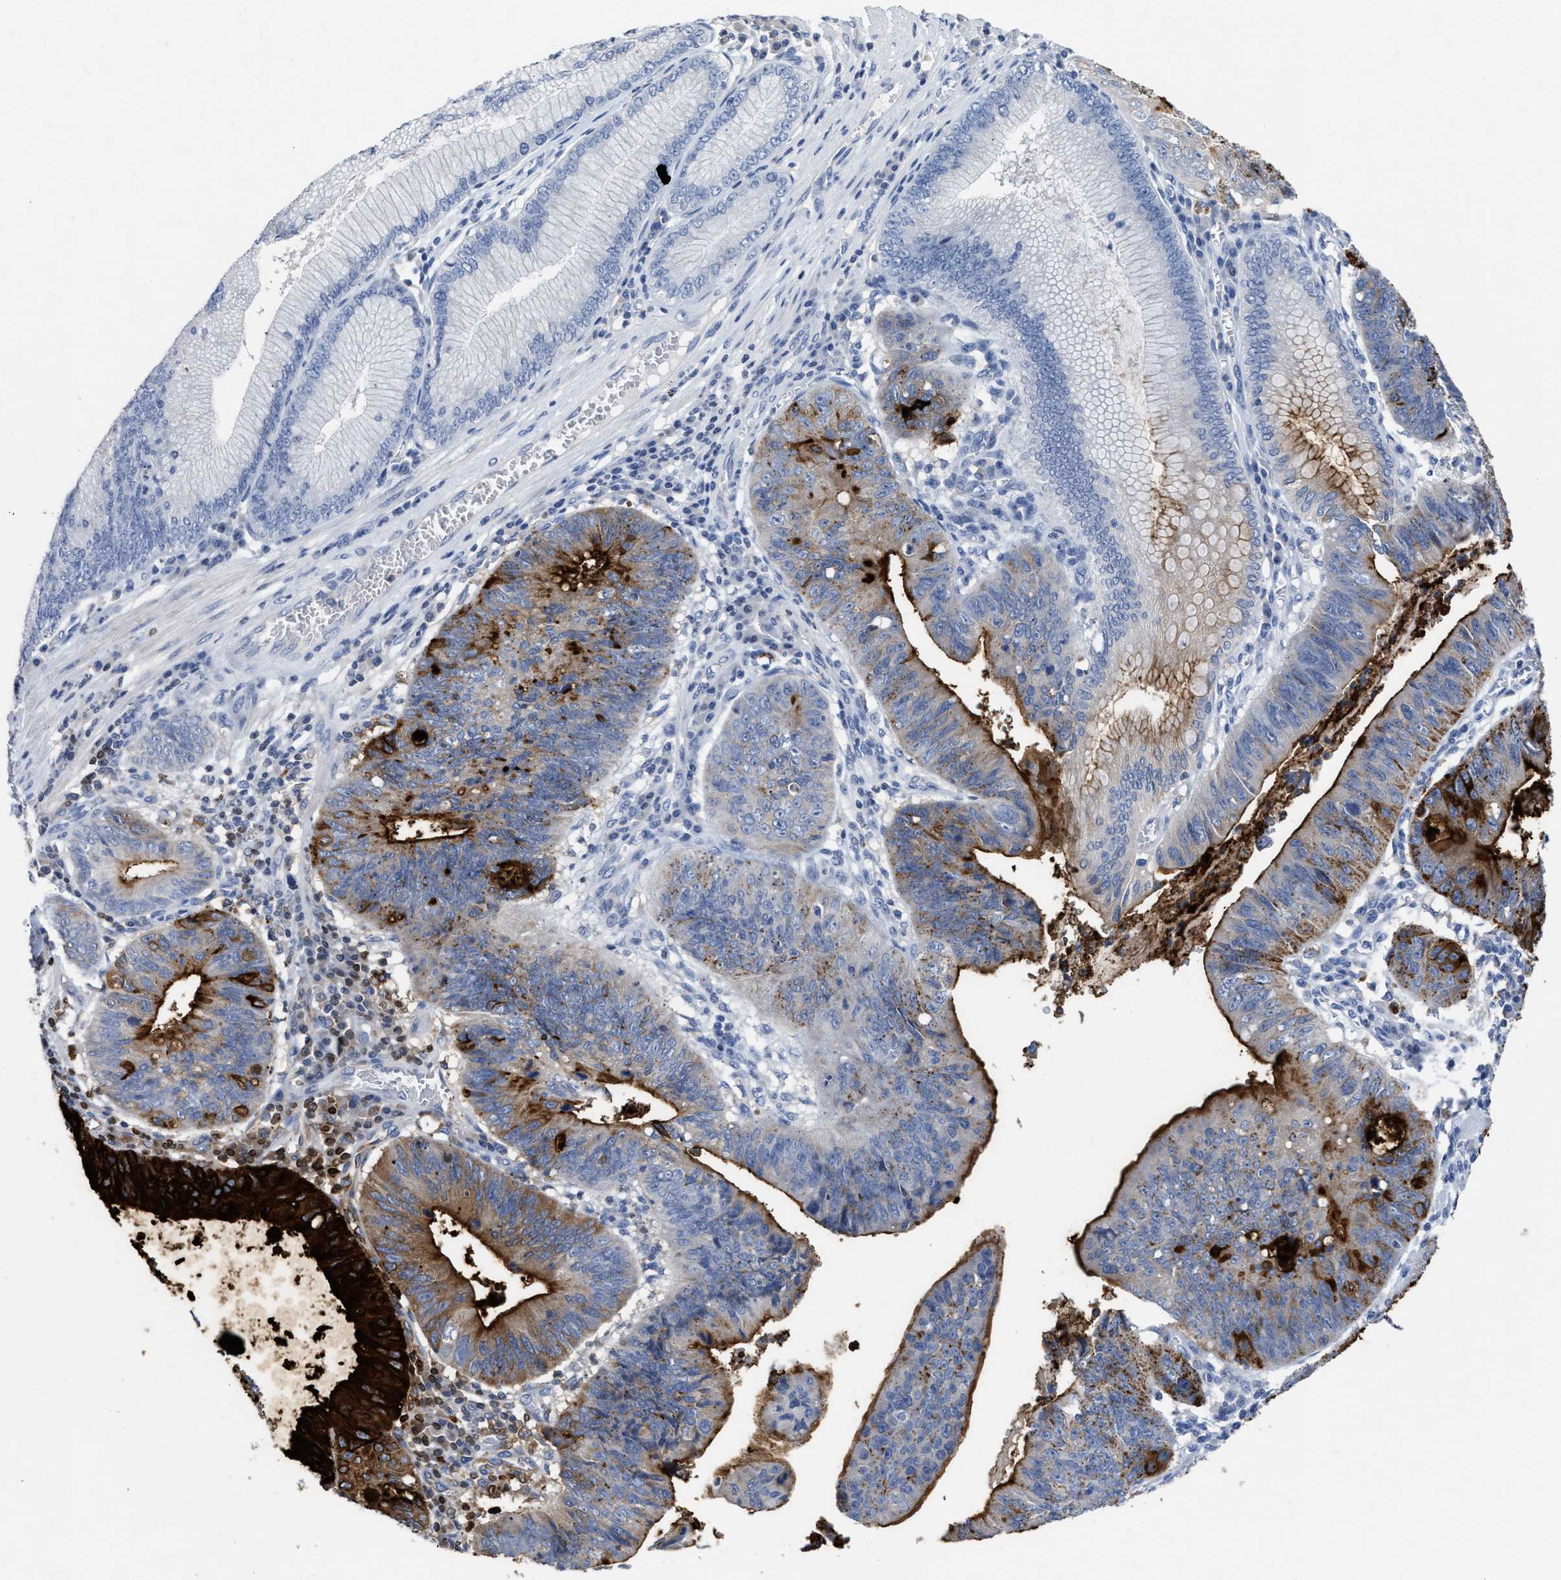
{"staining": {"intensity": "strong", "quantity": "25%-75%", "location": "cytoplasmic/membranous"}, "tissue": "stomach cancer", "cell_type": "Tumor cells", "image_type": "cancer", "snomed": [{"axis": "morphology", "description": "Adenocarcinoma, NOS"}, {"axis": "topography", "description": "Stomach"}], "caption": "Stomach cancer (adenocarcinoma) stained for a protein (brown) displays strong cytoplasmic/membranous positive expression in approximately 25%-75% of tumor cells.", "gene": "CEACAM5", "patient": {"sex": "male", "age": 59}}